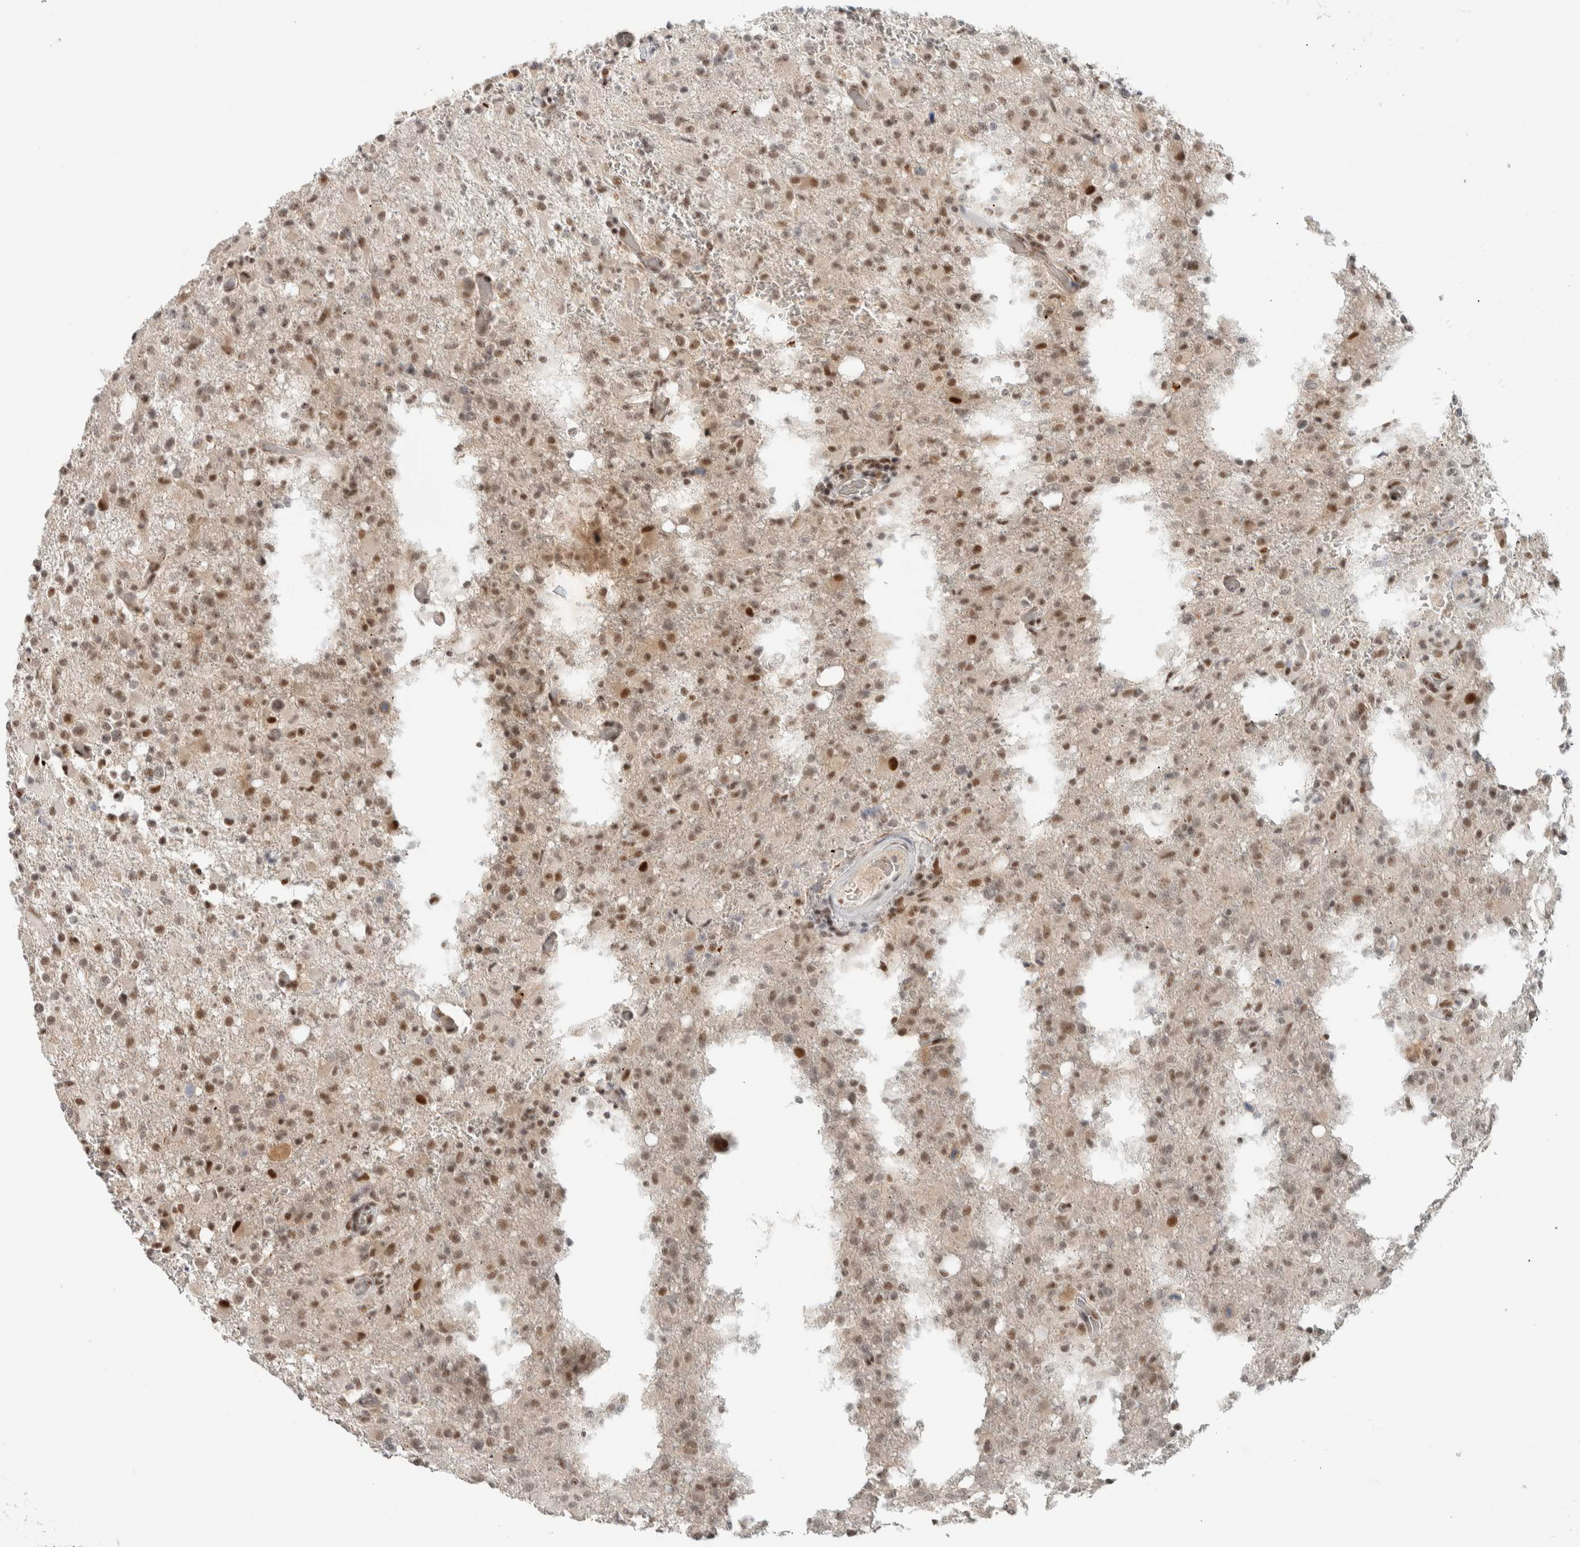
{"staining": {"intensity": "moderate", "quantity": ">75%", "location": "nuclear"}, "tissue": "glioma", "cell_type": "Tumor cells", "image_type": "cancer", "snomed": [{"axis": "morphology", "description": "Glioma, malignant, High grade"}, {"axis": "topography", "description": "Brain"}], "caption": "High-power microscopy captured an immunohistochemistry (IHC) photomicrograph of malignant high-grade glioma, revealing moderate nuclear positivity in about >75% of tumor cells. The protein of interest is stained brown, and the nuclei are stained in blue (DAB IHC with brightfield microscopy, high magnification).", "gene": "ZBTB2", "patient": {"sex": "female", "age": 57}}